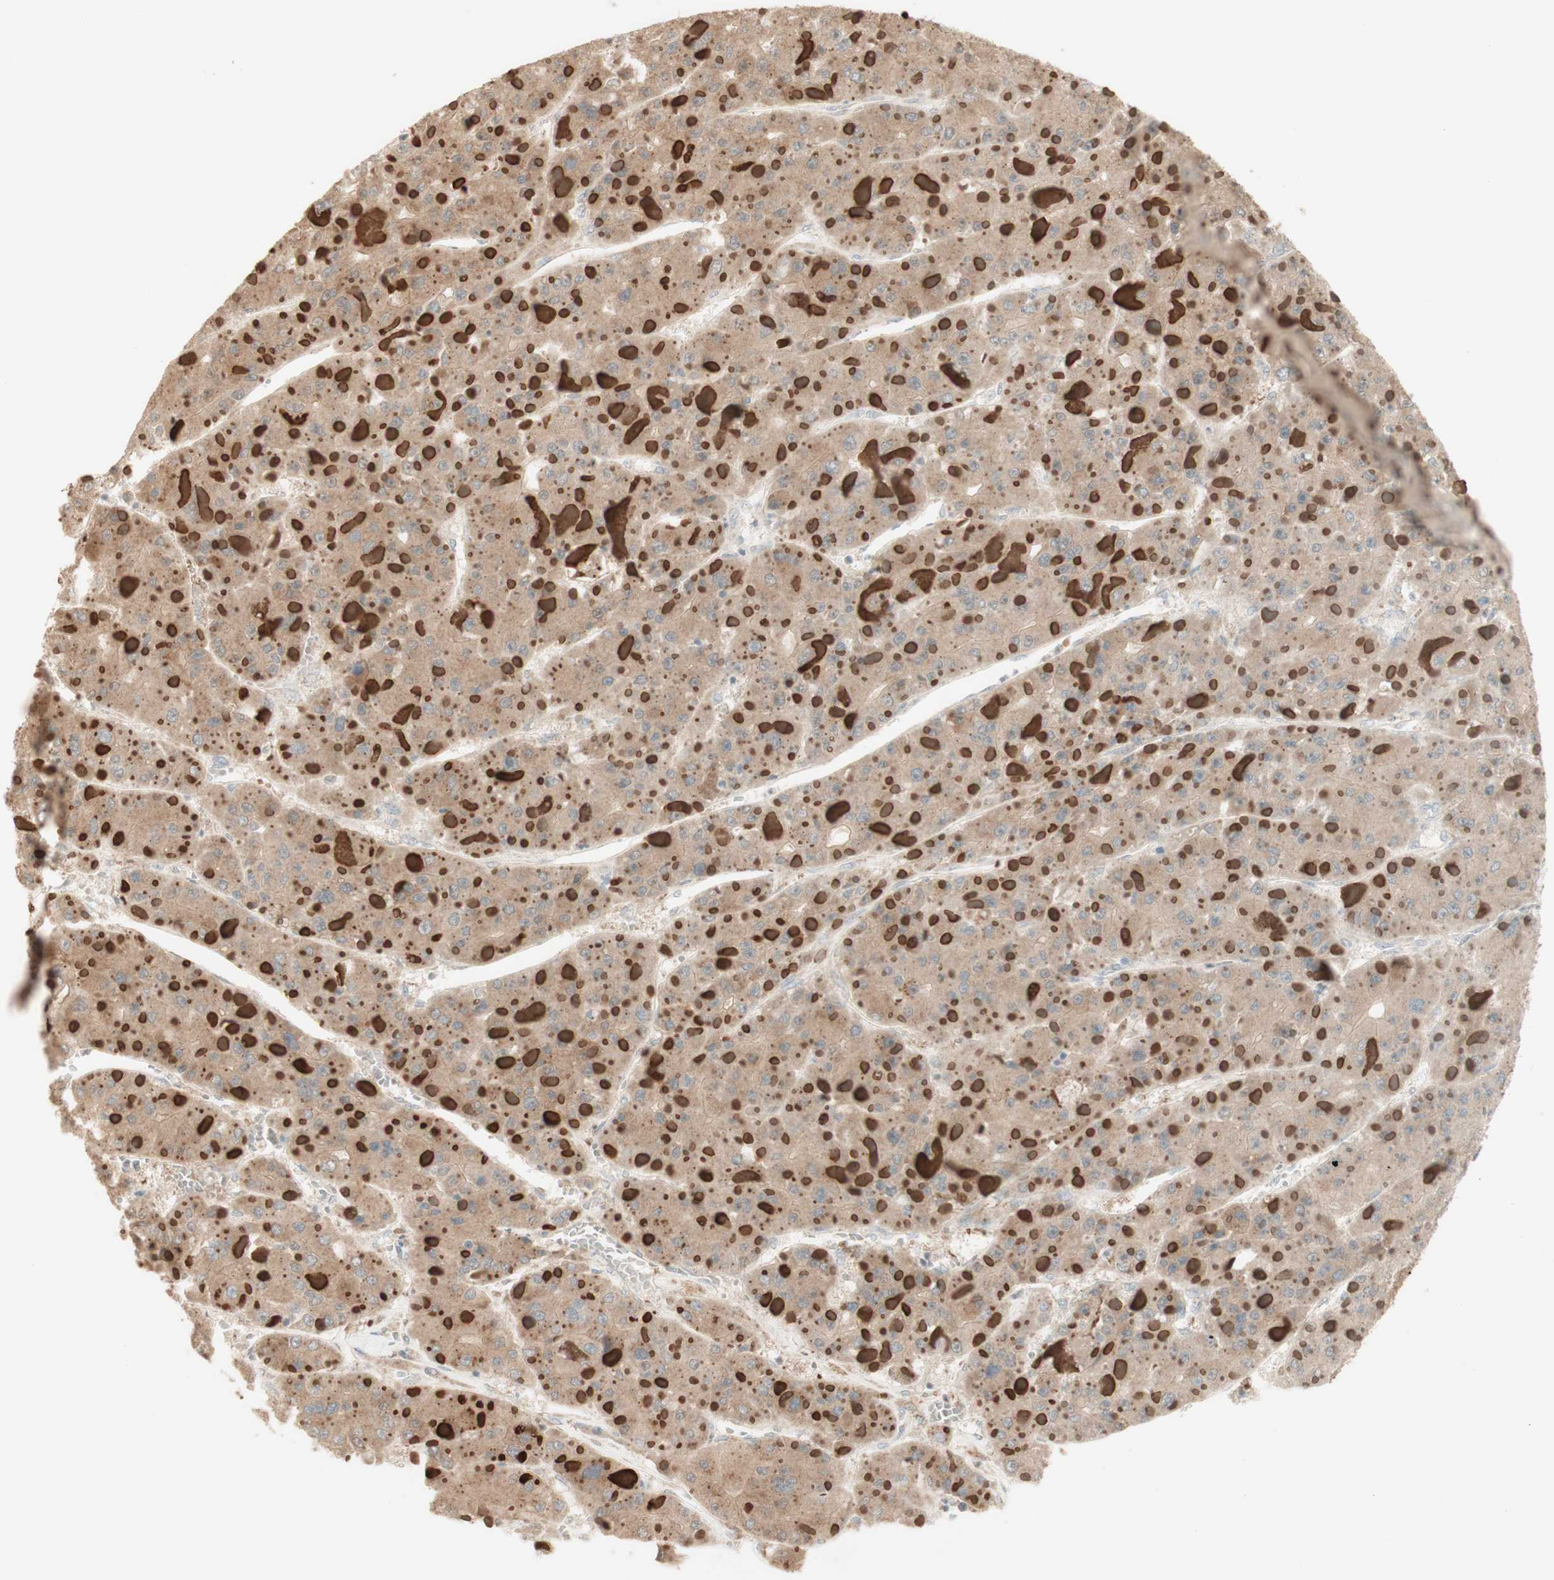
{"staining": {"intensity": "moderate", "quantity": ">75%", "location": "cytoplasmic/membranous"}, "tissue": "liver cancer", "cell_type": "Tumor cells", "image_type": "cancer", "snomed": [{"axis": "morphology", "description": "Carcinoma, Hepatocellular, NOS"}, {"axis": "topography", "description": "Liver"}], "caption": "Protein expression analysis of human hepatocellular carcinoma (liver) reveals moderate cytoplasmic/membranous staining in about >75% of tumor cells. The staining is performed using DAB brown chromogen to label protein expression. The nuclei are counter-stained blue using hematoxylin.", "gene": "CLCN2", "patient": {"sex": "female", "age": 73}}